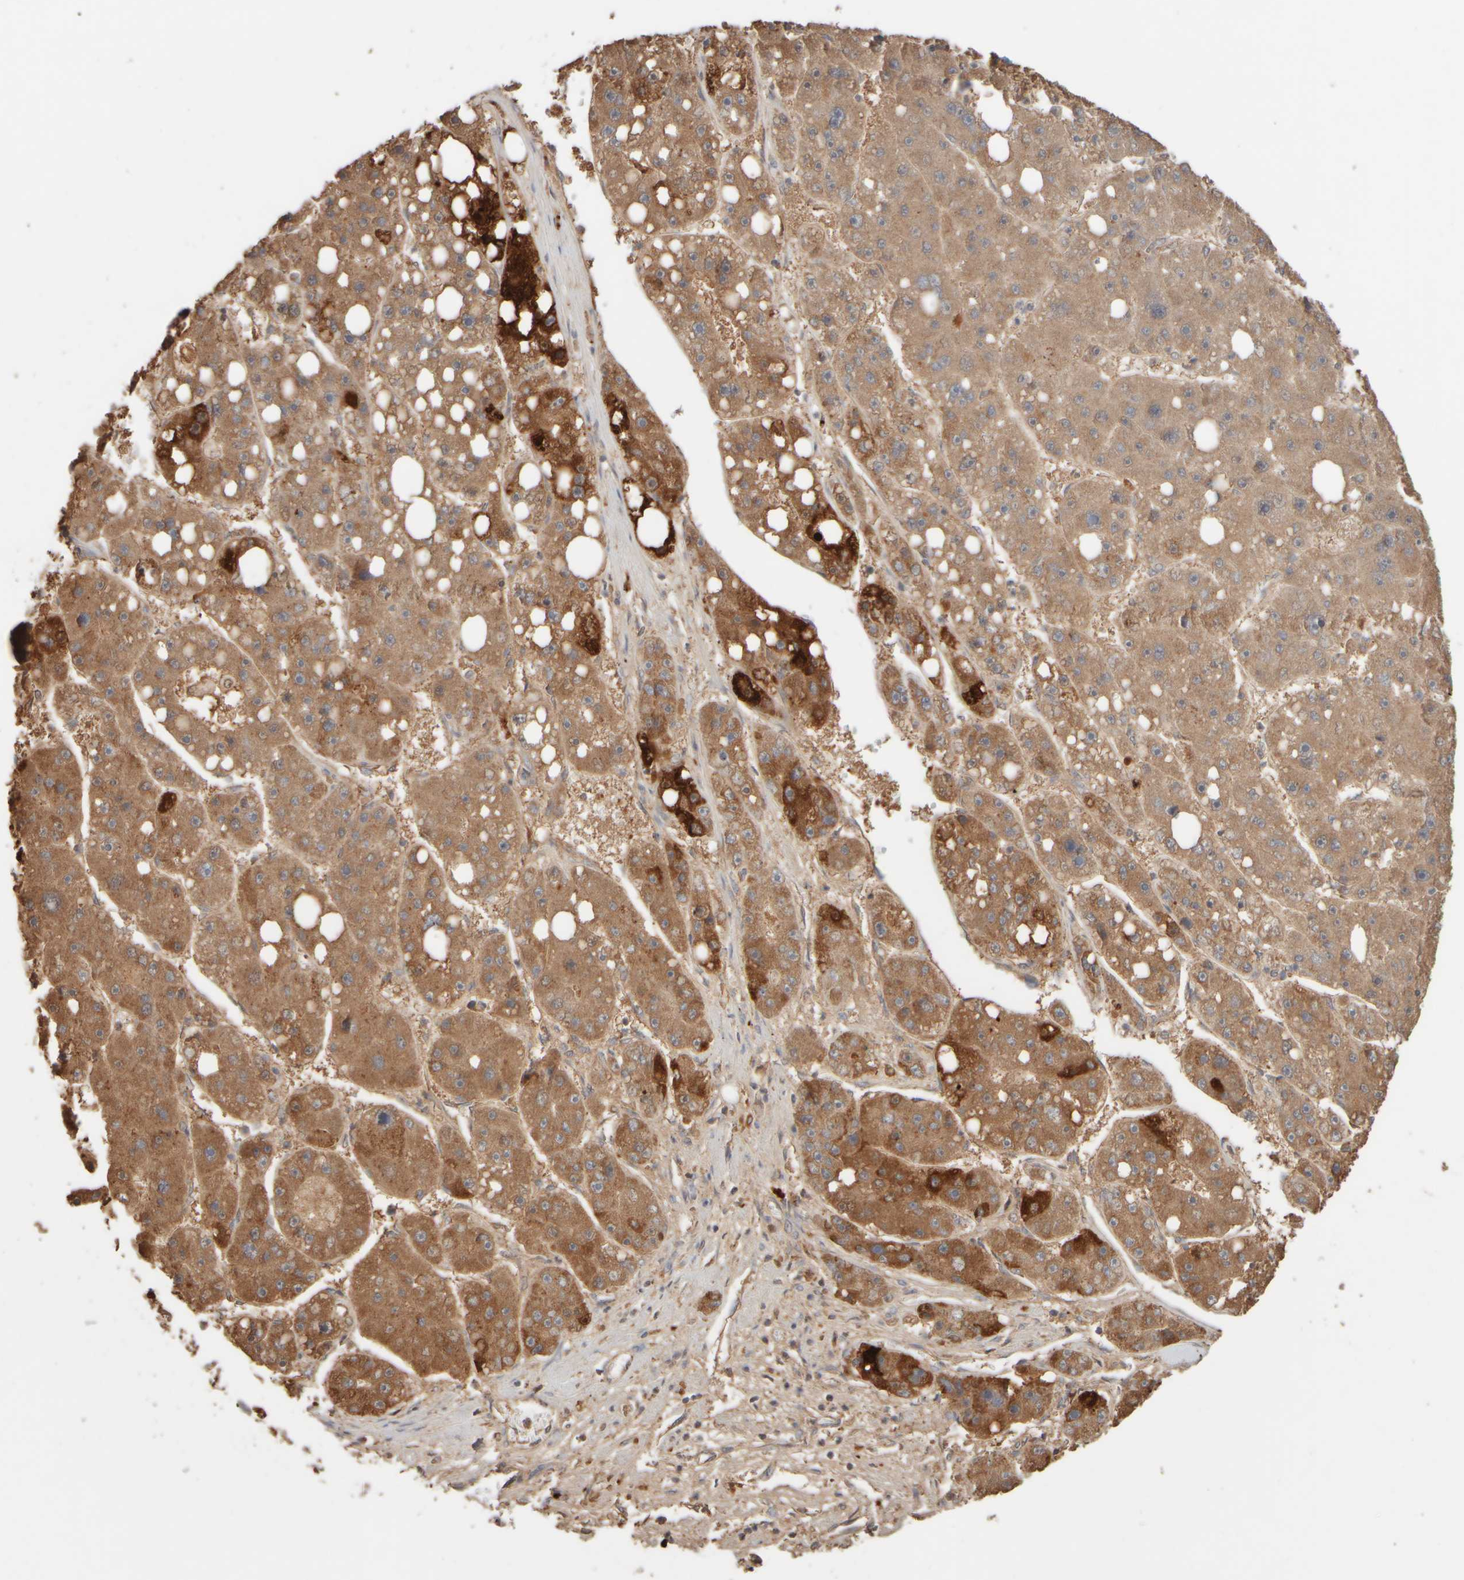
{"staining": {"intensity": "moderate", "quantity": ">75%", "location": "cytoplasmic/membranous"}, "tissue": "liver cancer", "cell_type": "Tumor cells", "image_type": "cancer", "snomed": [{"axis": "morphology", "description": "Carcinoma, Hepatocellular, NOS"}, {"axis": "topography", "description": "Liver"}], "caption": "Approximately >75% of tumor cells in human liver cancer demonstrate moderate cytoplasmic/membranous protein staining as visualized by brown immunohistochemical staining.", "gene": "EIF2B3", "patient": {"sex": "female", "age": 61}}